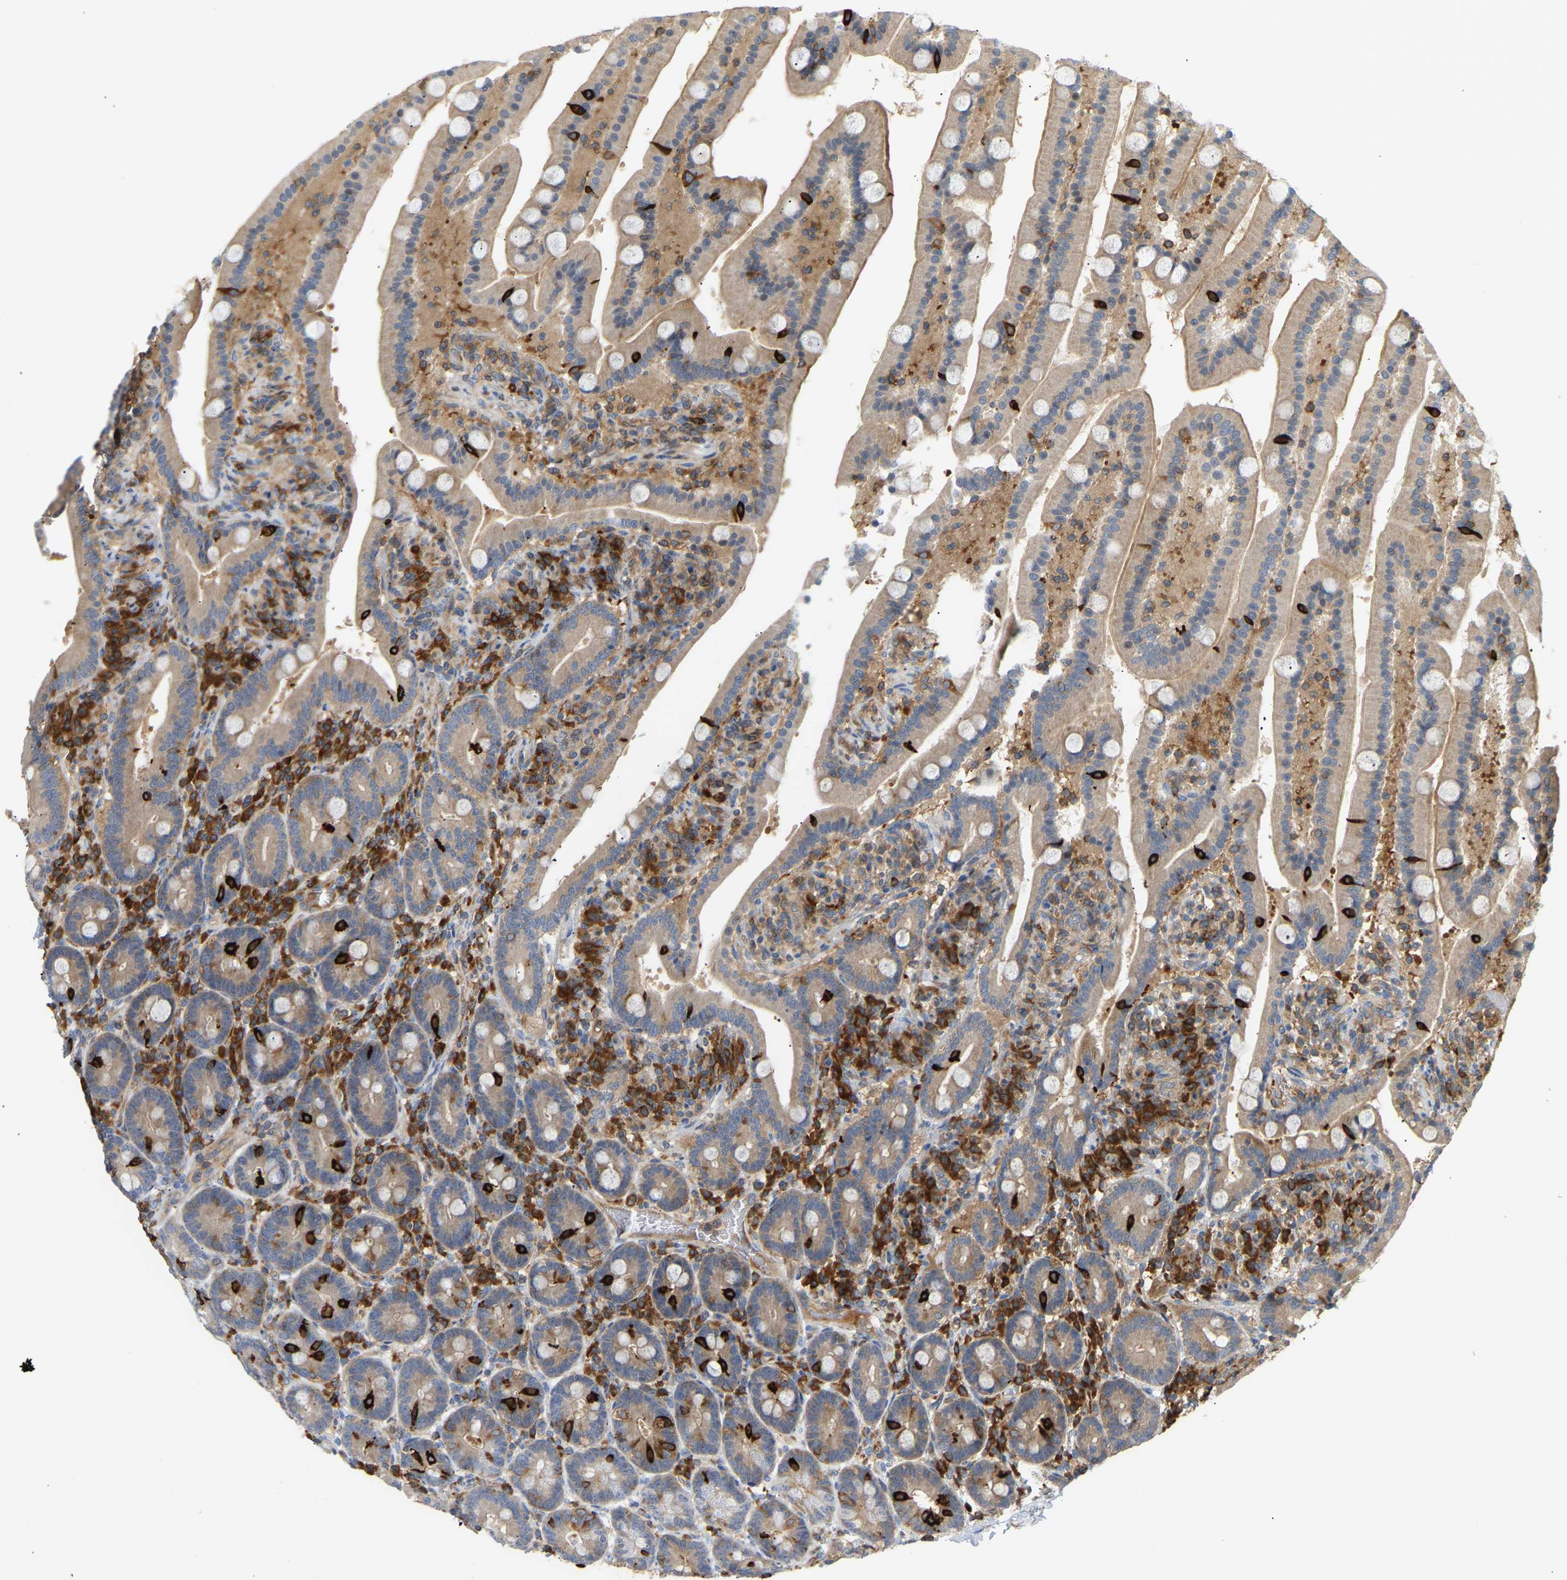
{"staining": {"intensity": "moderate", "quantity": ">75%", "location": "cytoplasmic/membranous"}, "tissue": "duodenum", "cell_type": "Glandular cells", "image_type": "normal", "snomed": [{"axis": "morphology", "description": "Normal tissue, NOS"}, {"axis": "topography", "description": "Duodenum"}], "caption": "This histopathology image reveals benign duodenum stained with IHC to label a protein in brown. The cytoplasmic/membranous of glandular cells show moderate positivity for the protein. Nuclei are counter-stained blue.", "gene": "PLCG2", "patient": {"sex": "male", "age": 54}}